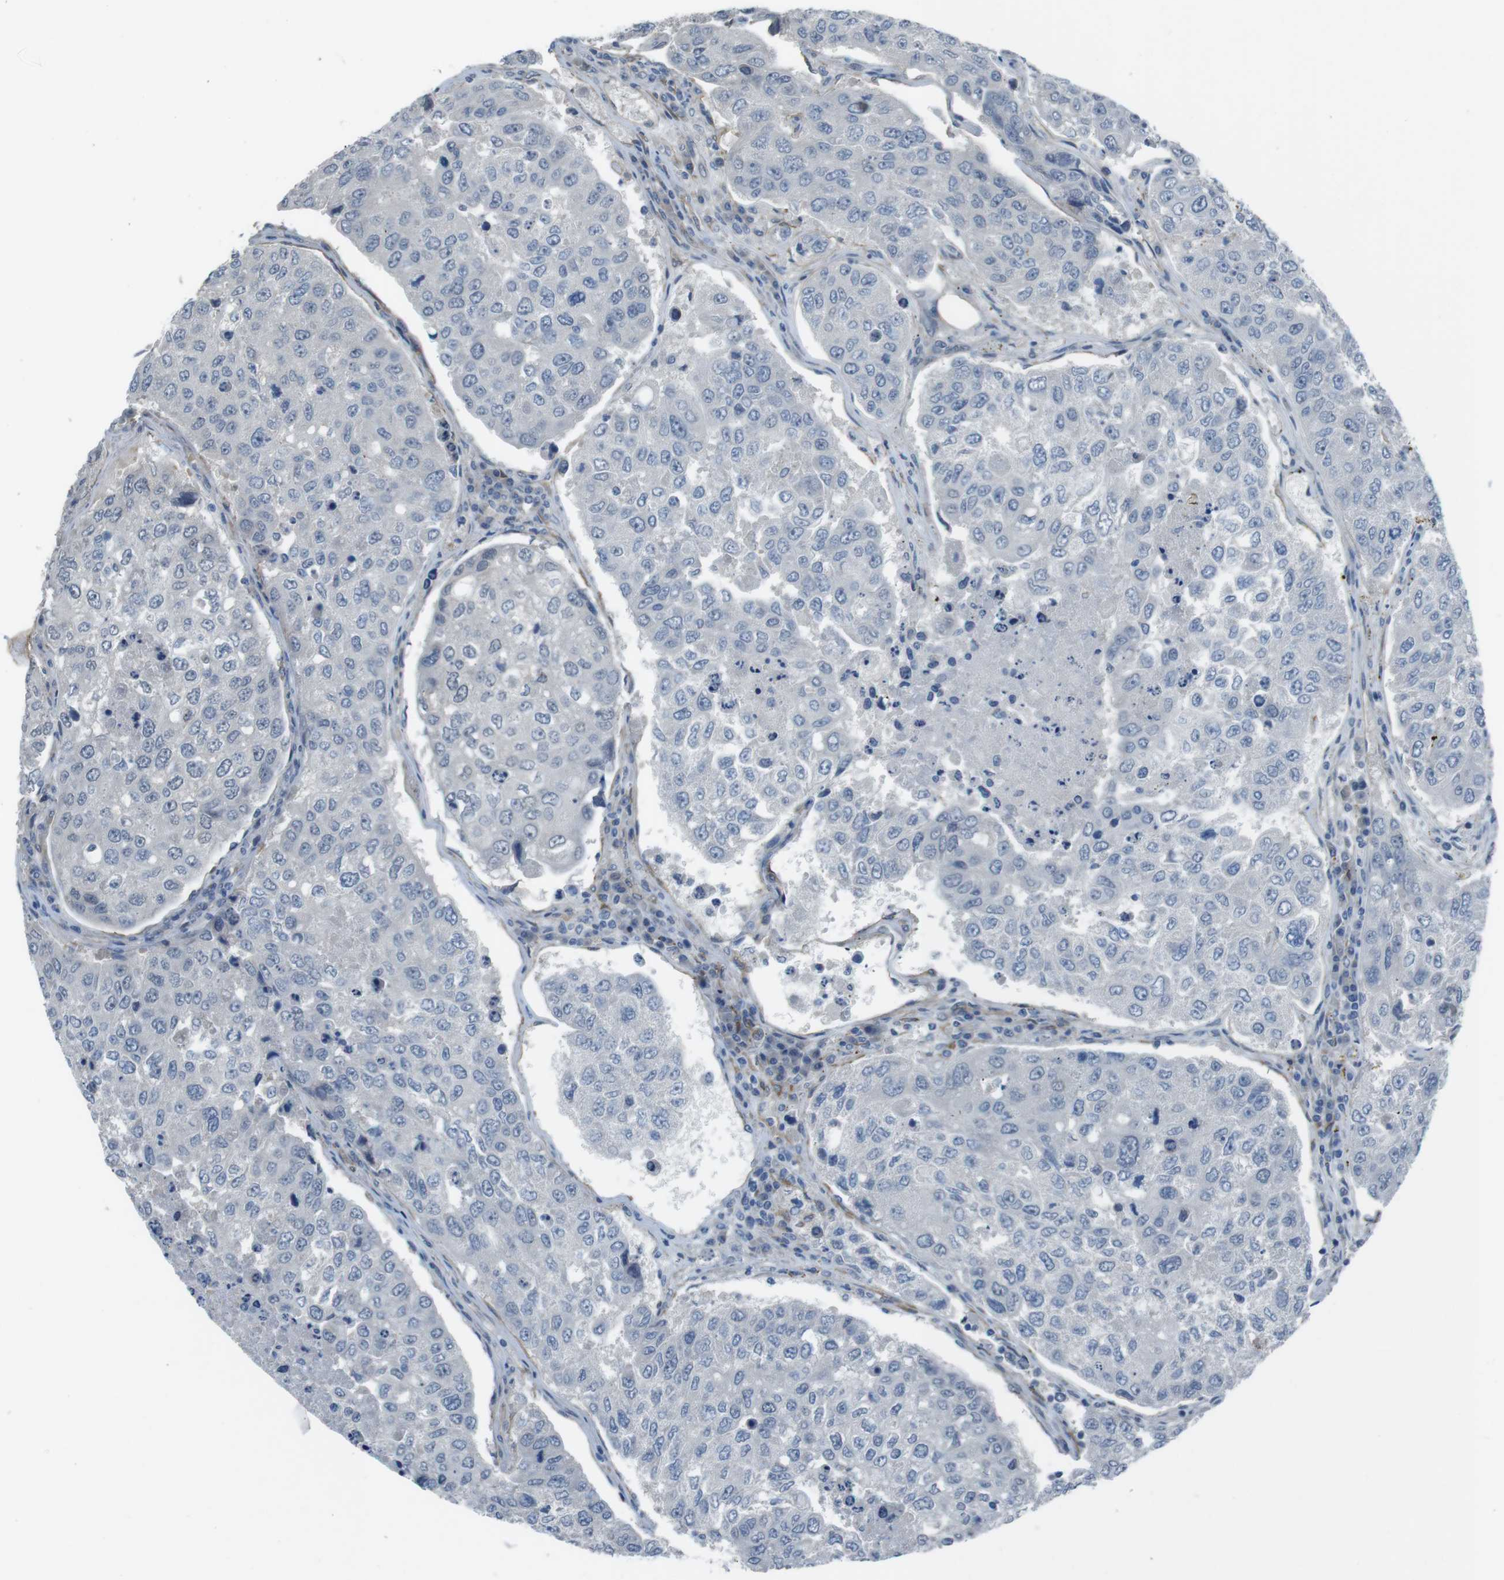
{"staining": {"intensity": "negative", "quantity": "none", "location": "none"}, "tissue": "urothelial cancer", "cell_type": "Tumor cells", "image_type": "cancer", "snomed": [{"axis": "morphology", "description": "Urothelial carcinoma, High grade"}, {"axis": "topography", "description": "Lymph node"}, {"axis": "topography", "description": "Urinary bladder"}], "caption": "A high-resolution image shows immunohistochemistry (IHC) staining of high-grade urothelial carcinoma, which shows no significant staining in tumor cells. (DAB immunohistochemistry with hematoxylin counter stain).", "gene": "ANK2", "patient": {"sex": "male", "age": 51}}